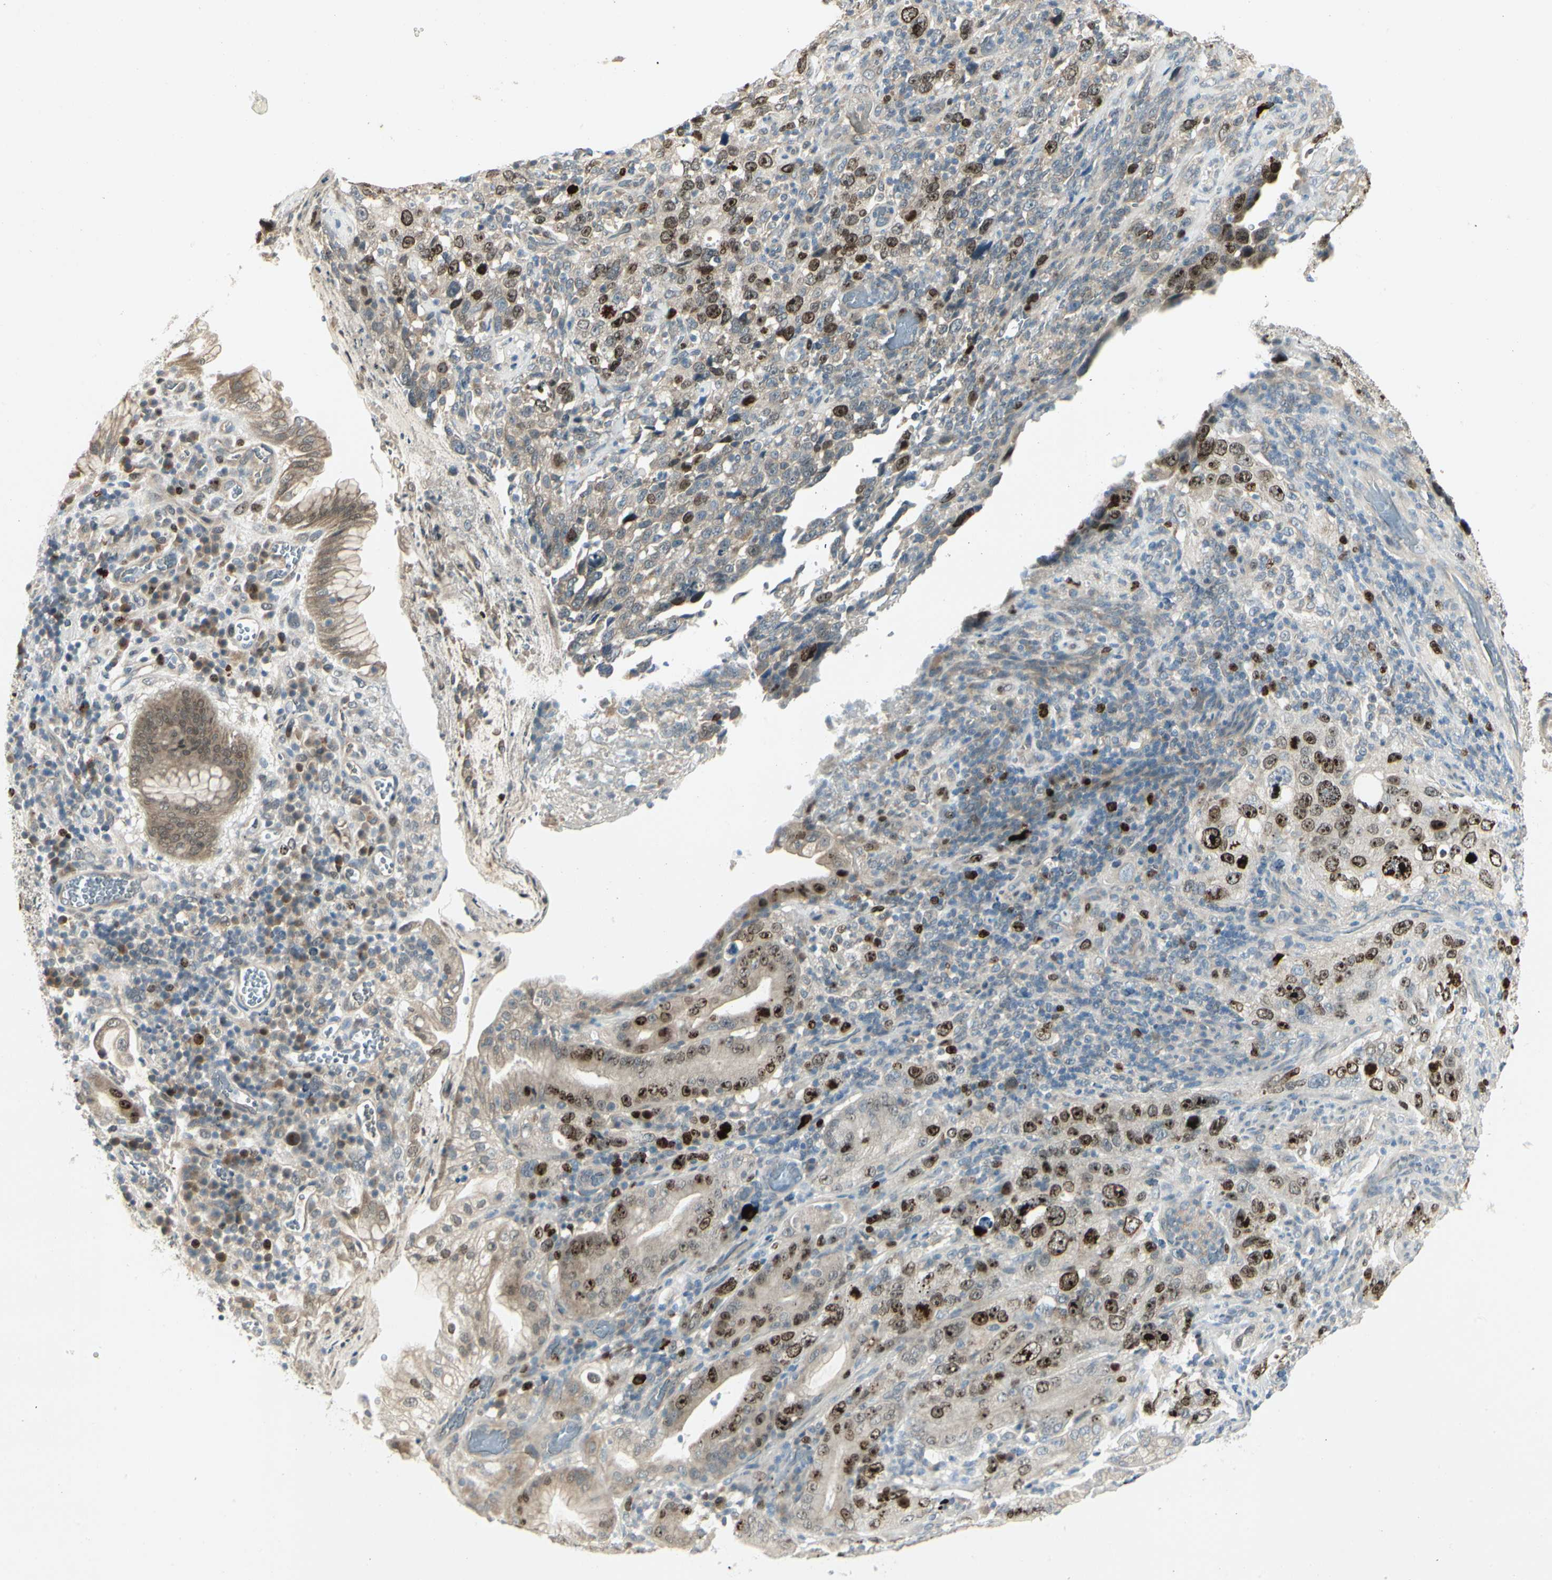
{"staining": {"intensity": "strong", "quantity": ">75%", "location": "nuclear"}, "tissue": "stomach cancer", "cell_type": "Tumor cells", "image_type": "cancer", "snomed": [{"axis": "morphology", "description": "Normal tissue, NOS"}, {"axis": "morphology", "description": "Adenocarcinoma, NOS"}, {"axis": "topography", "description": "Stomach"}], "caption": "Immunohistochemical staining of adenocarcinoma (stomach) shows high levels of strong nuclear protein expression in approximately >75% of tumor cells. (IHC, brightfield microscopy, high magnification).", "gene": "PITX1", "patient": {"sex": "male", "age": 48}}